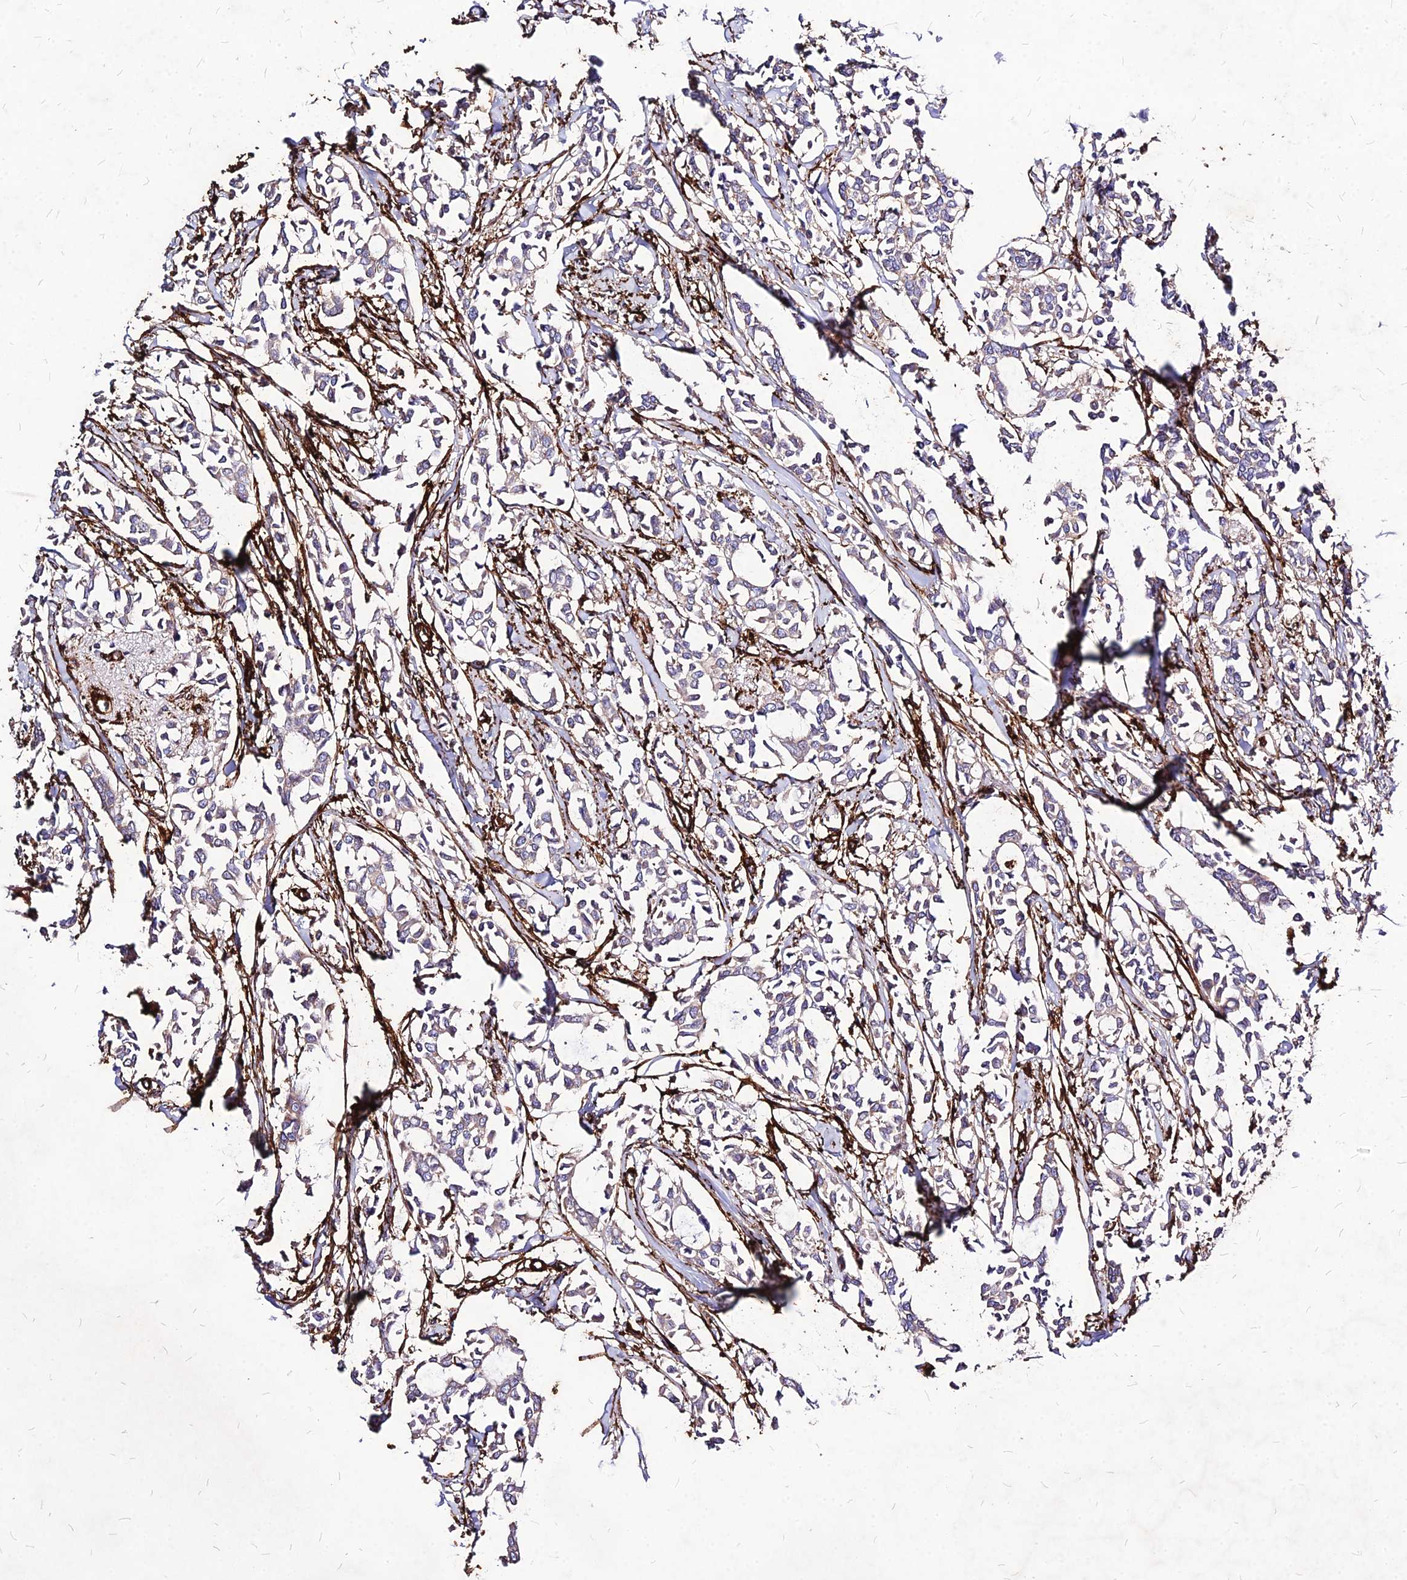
{"staining": {"intensity": "negative", "quantity": "none", "location": "none"}, "tissue": "breast cancer", "cell_type": "Tumor cells", "image_type": "cancer", "snomed": [{"axis": "morphology", "description": "Duct carcinoma"}, {"axis": "topography", "description": "Breast"}], "caption": "Photomicrograph shows no protein expression in tumor cells of breast invasive ductal carcinoma tissue.", "gene": "EFCC1", "patient": {"sex": "female", "age": 41}}